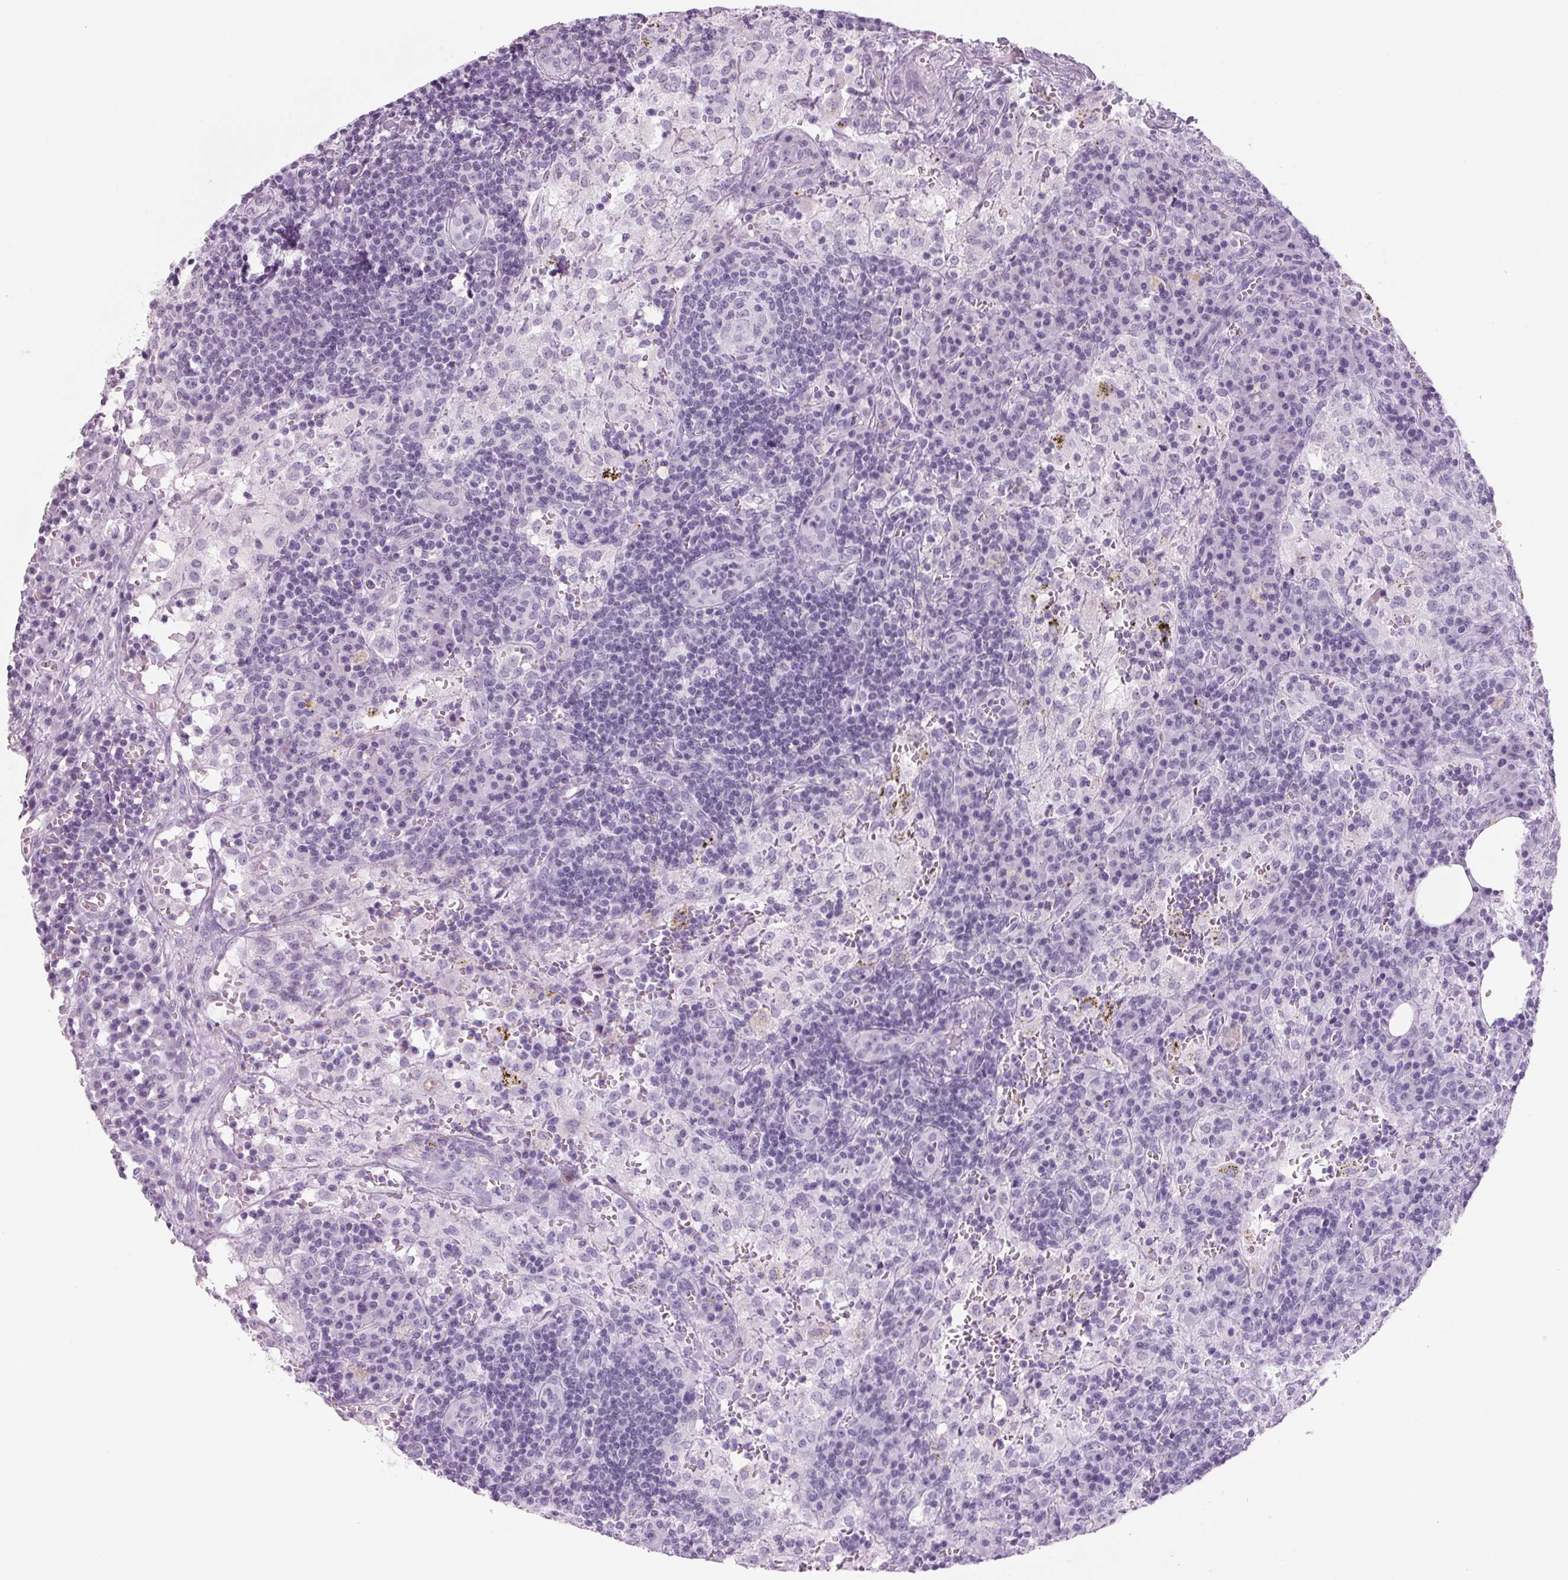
{"staining": {"intensity": "negative", "quantity": "none", "location": "none"}, "tissue": "lymph node", "cell_type": "Germinal center cells", "image_type": "normal", "snomed": [{"axis": "morphology", "description": "Normal tissue, NOS"}, {"axis": "topography", "description": "Lymph node"}], "caption": "A micrograph of lymph node stained for a protein exhibits no brown staining in germinal center cells. Brightfield microscopy of immunohistochemistry (IHC) stained with DAB (3,3'-diaminobenzidine) (brown) and hematoxylin (blue), captured at high magnification.", "gene": "ADAM20", "patient": {"sex": "male", "age": 62}}